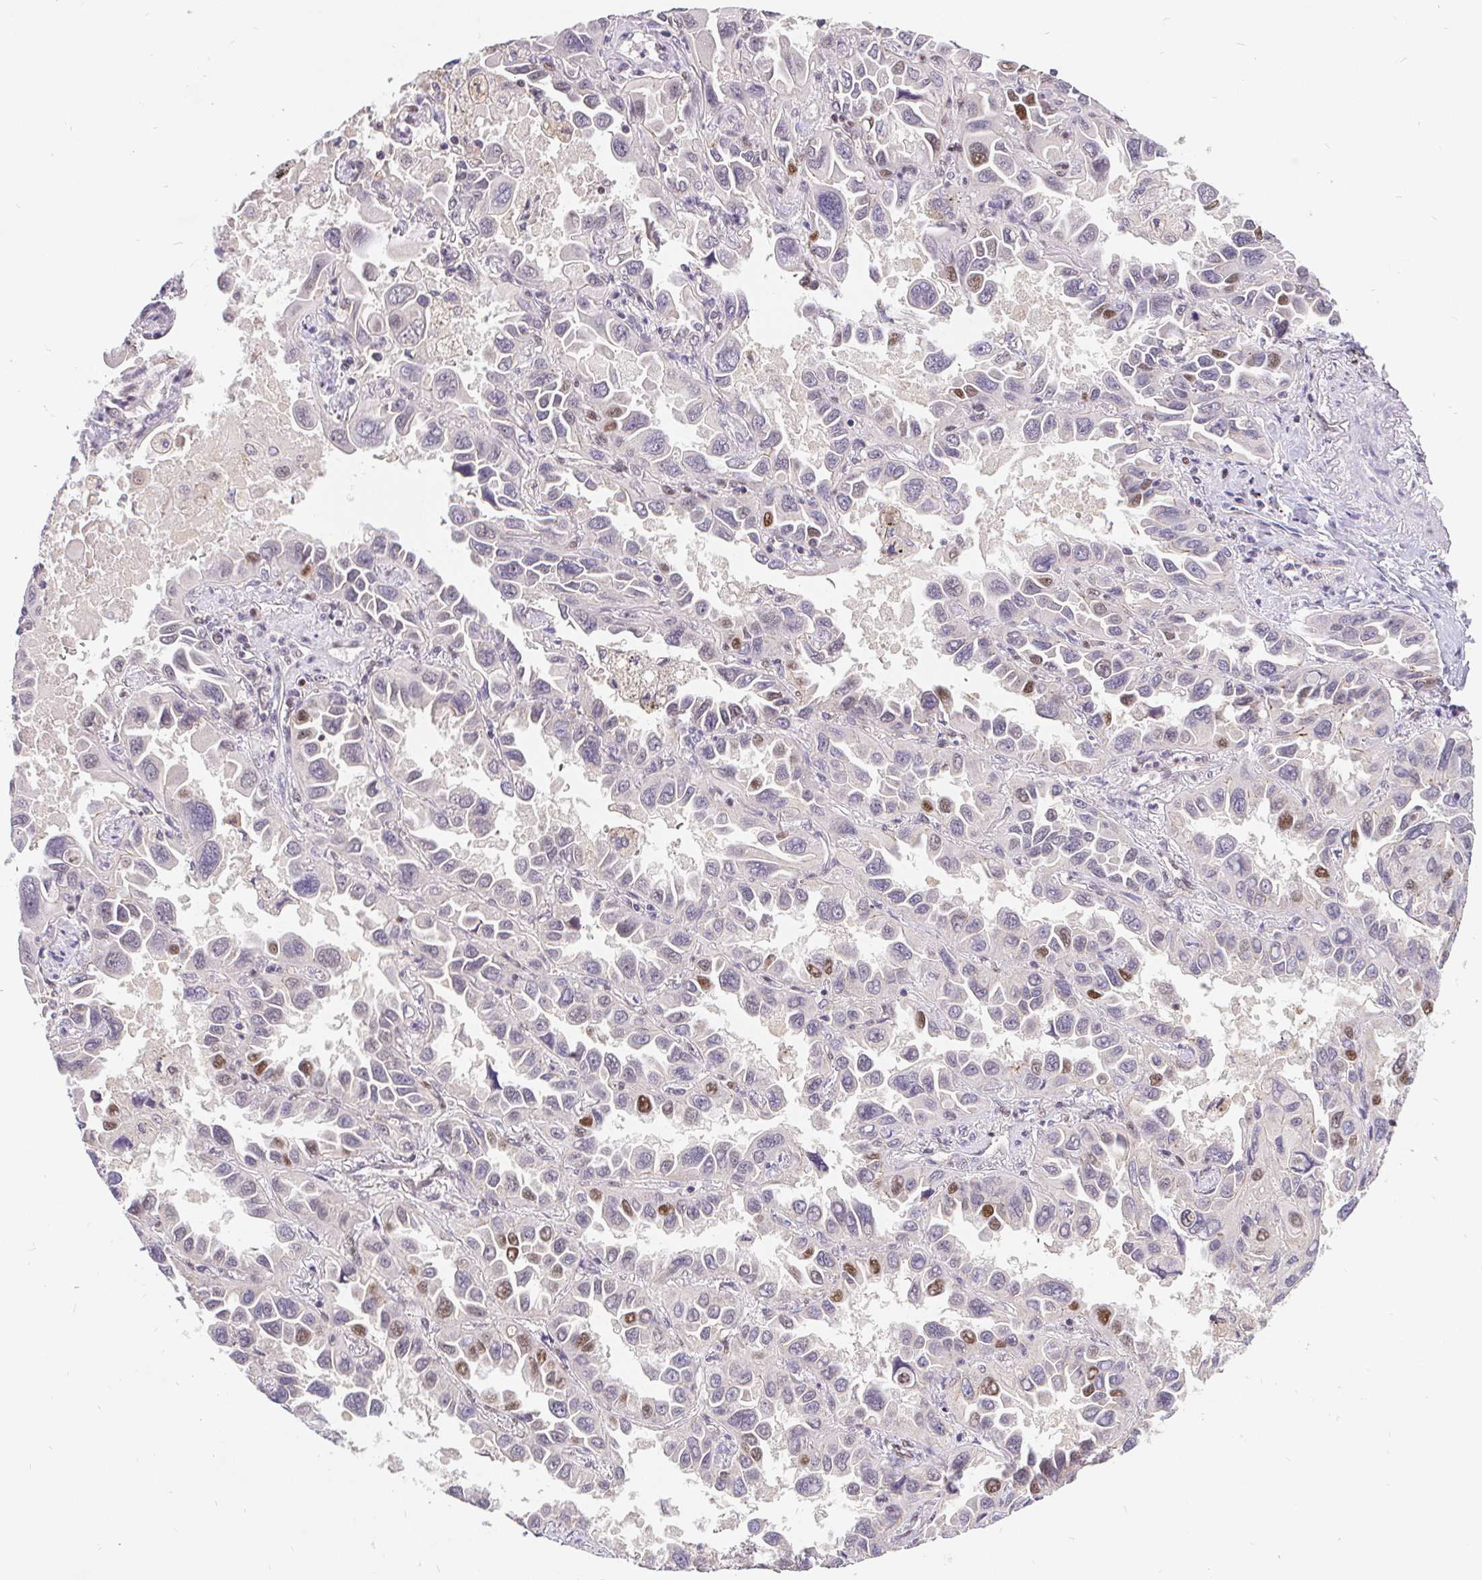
{"staining": {"intensity": "moderate", "quantity": "<25%", "location": "nuclear"}, "tissue": "lung cancer", "cell_type": "Tumor cells", "image_type": "cancer", "snomed": [{"axis": "morphology", "description": "Adenocarcinoma, NOS"}, {"axis": "topography", "description": "Lung"}], "caption": "Protein expression analysis of lung adenocarcinoma exhibits moderate nuclear staining in about <25% of tumor cells.", "gene": "POU2F1", "patient": {"sex": "male", "age": 64}}